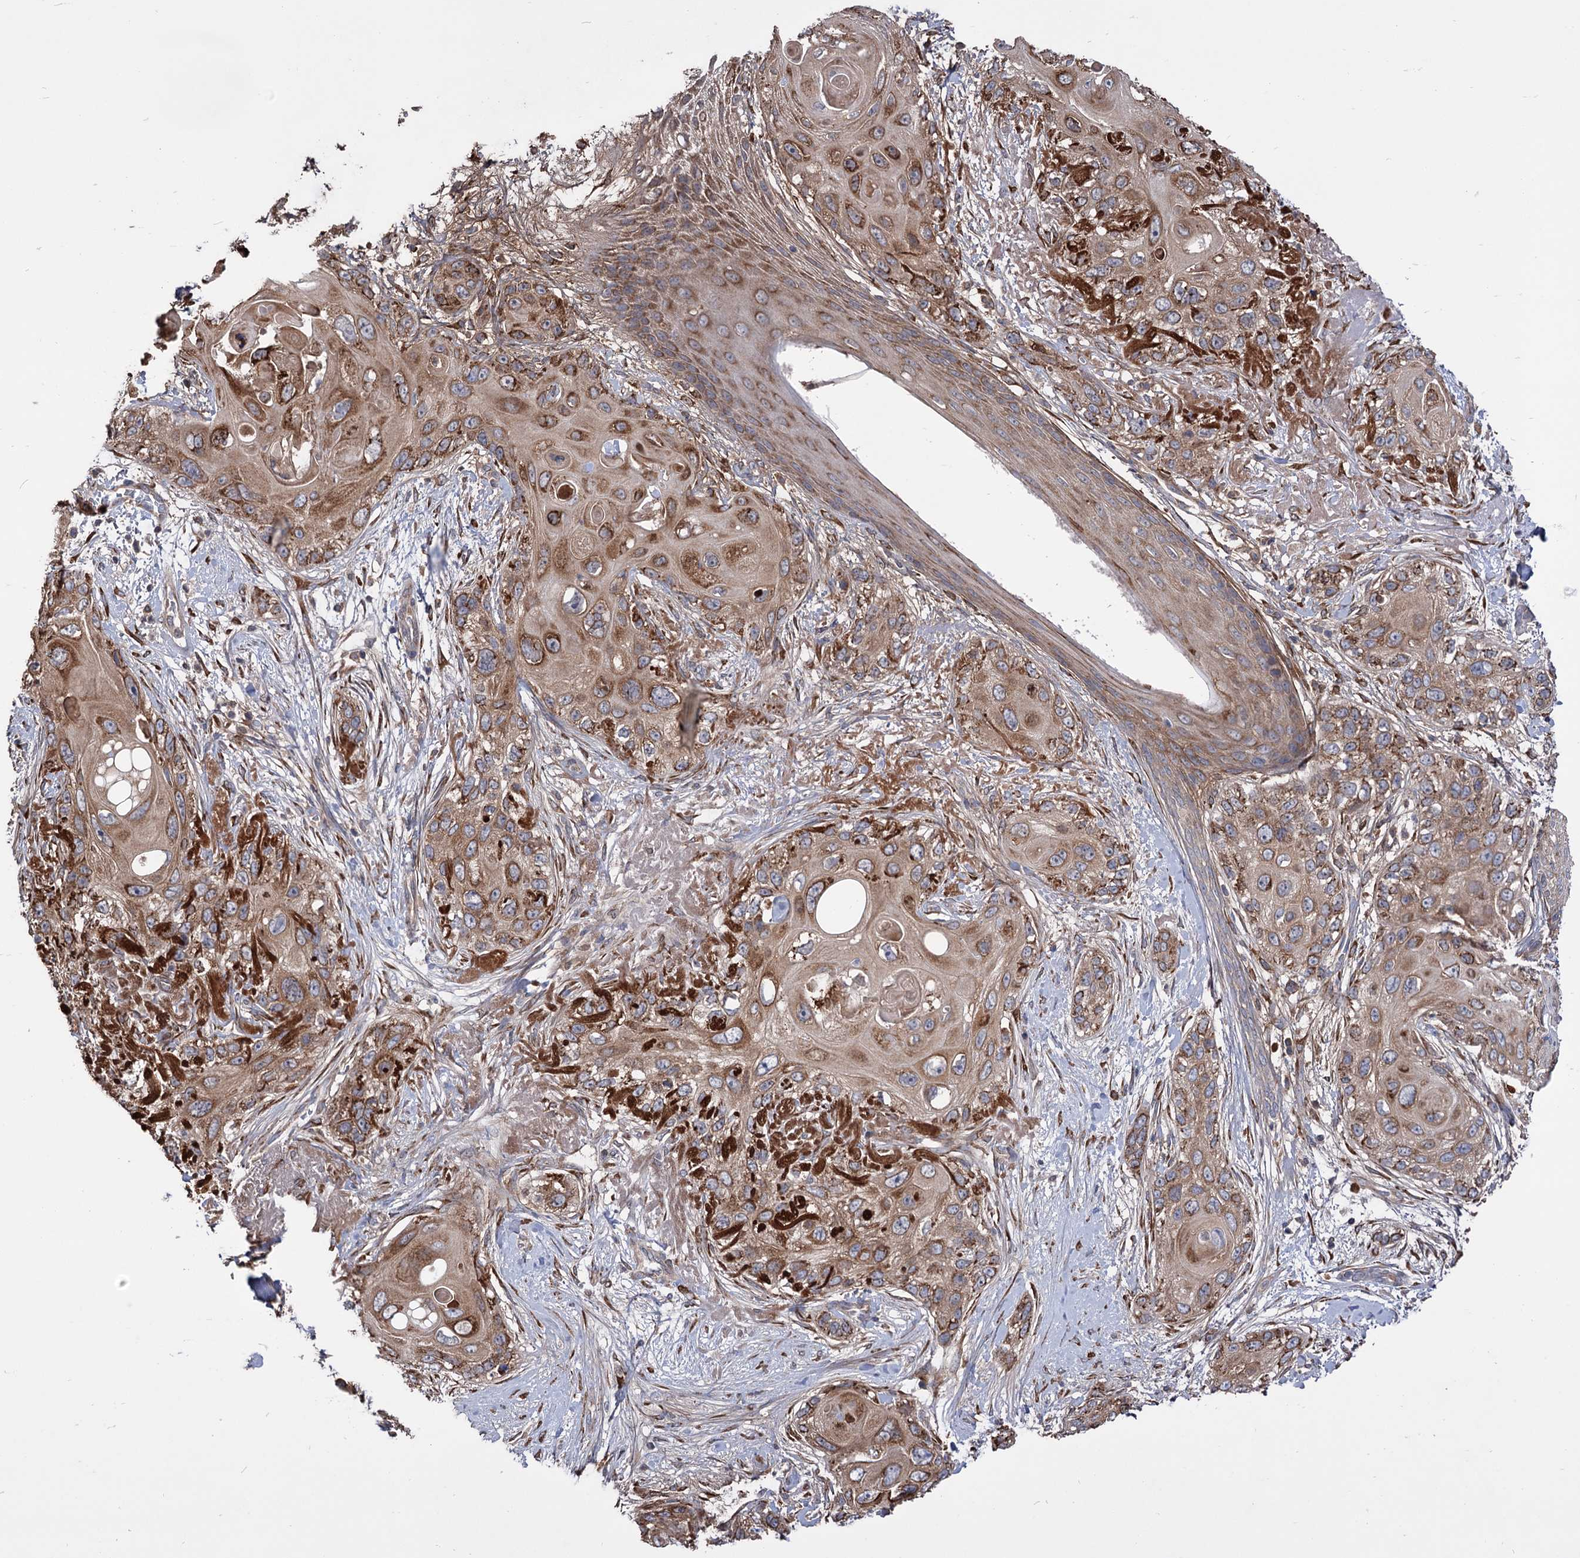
{"staining": {"intensity": "moderate", "quantity": ">75%", "location": "cytoplasmic/membranous"}, "tissue": "skin cancer", "cell_type": "Tumor cells", "image_type": "cancer", "snomed": [{"axis": "morphology", "description": "Normal tissue, NOS"}, {"axis": "morphology", "description": "Squamous cell carcinoma, NOS"}, {"axis": "topography", "description": "Skin"}], "caption": "Moderate cytoplasmic/membranous protein expression is seen in about >75% of tumor cells in skin cancer (squamous cell carcinoma). (Stains: DAB in brown, nuclei in blue, Microscopy: brightfield microscopy at high magnification).", "gene": "CDAN1", "patient": {"sex": "male", "age": 72}}